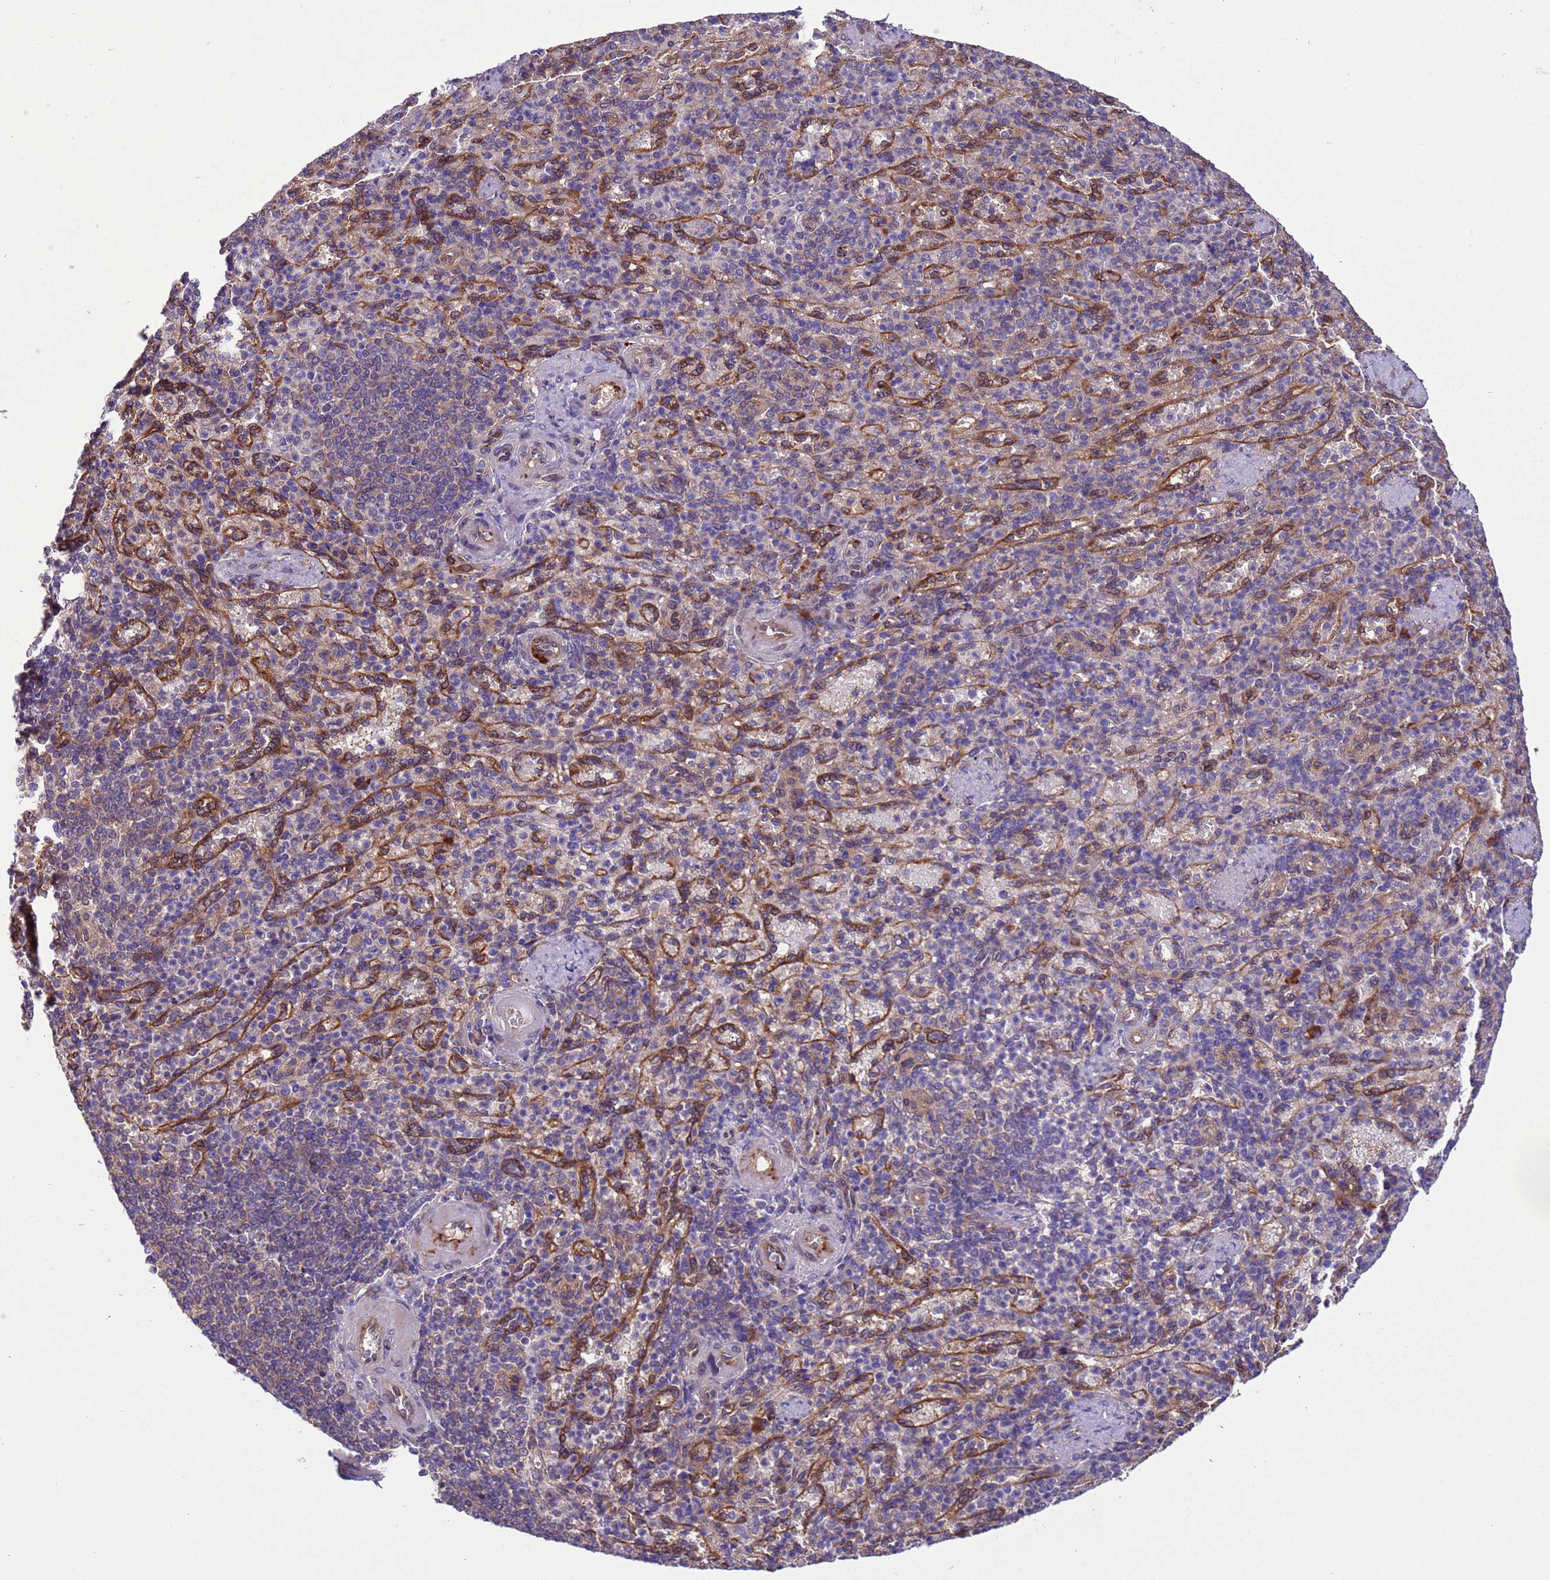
{"staining": {"intensity": "weak", "quantity": "<25%", "location": "cytoplasmic/membranous"}, "tissue": "spleen", "cell_type": "Cells in red pulp", "image_type": "normal", "snomed": [{"axis": "morphology", "description": "Normal tissue, NOS"}, {"axis": "topography", "description": "Spleen"}], "caption": "Immunohistochemistry (IHC) image of normal human spleen stained for a protein (brown), which displays no expression in cells in red pulp.", "gene": "ARHGAP12", "patient": {"sex": "female", "age": 74}}